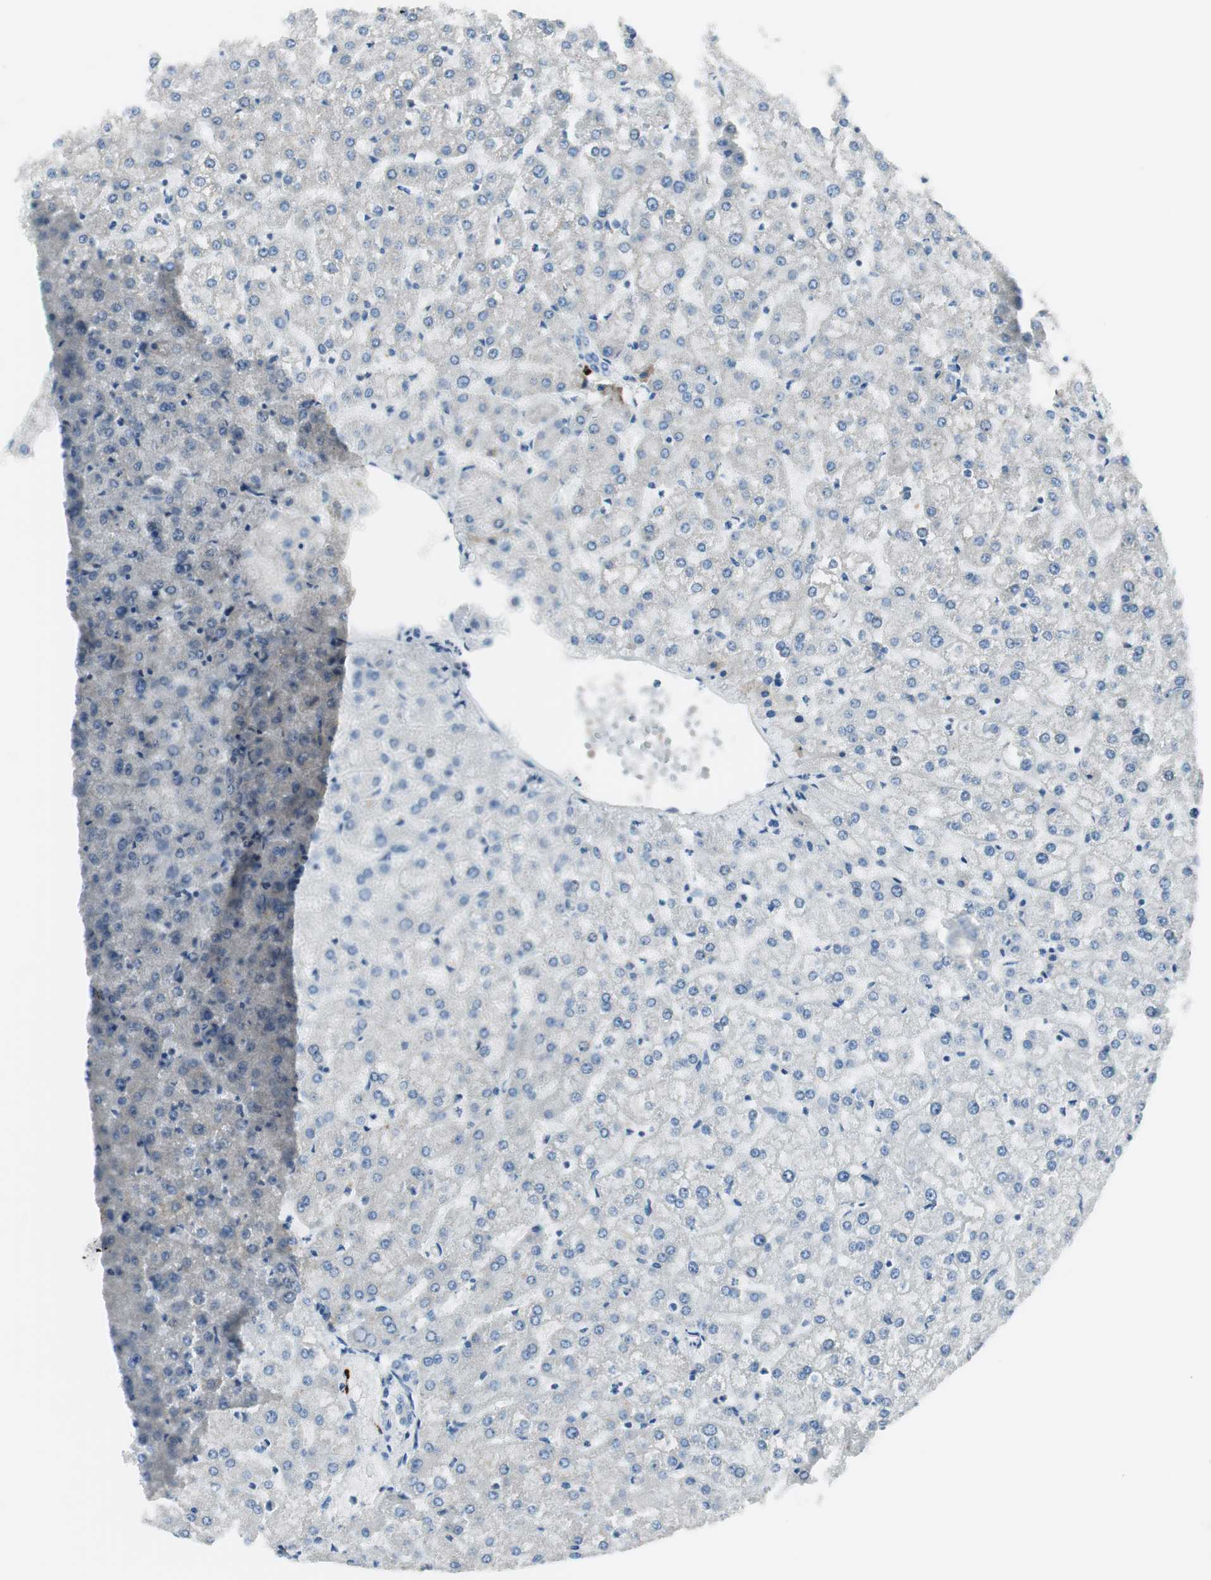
{"staining": {"intensity": "negative", "quantity": "none", "location": "none"}, "tissue": "liver", "cell_type": "Cholangiocytes", "image_type": "normal", "snomed": [{"axis": "morphology", "description": "Normal tissue, NOS"}, {"axis": "topography", "description": "Liver"}], "caption": "Photomicrograph shows no protein positivity in cholangiocytes of normal liver.", "gene": "DLG4", "patient": {"sex": "female", "age": 32}}